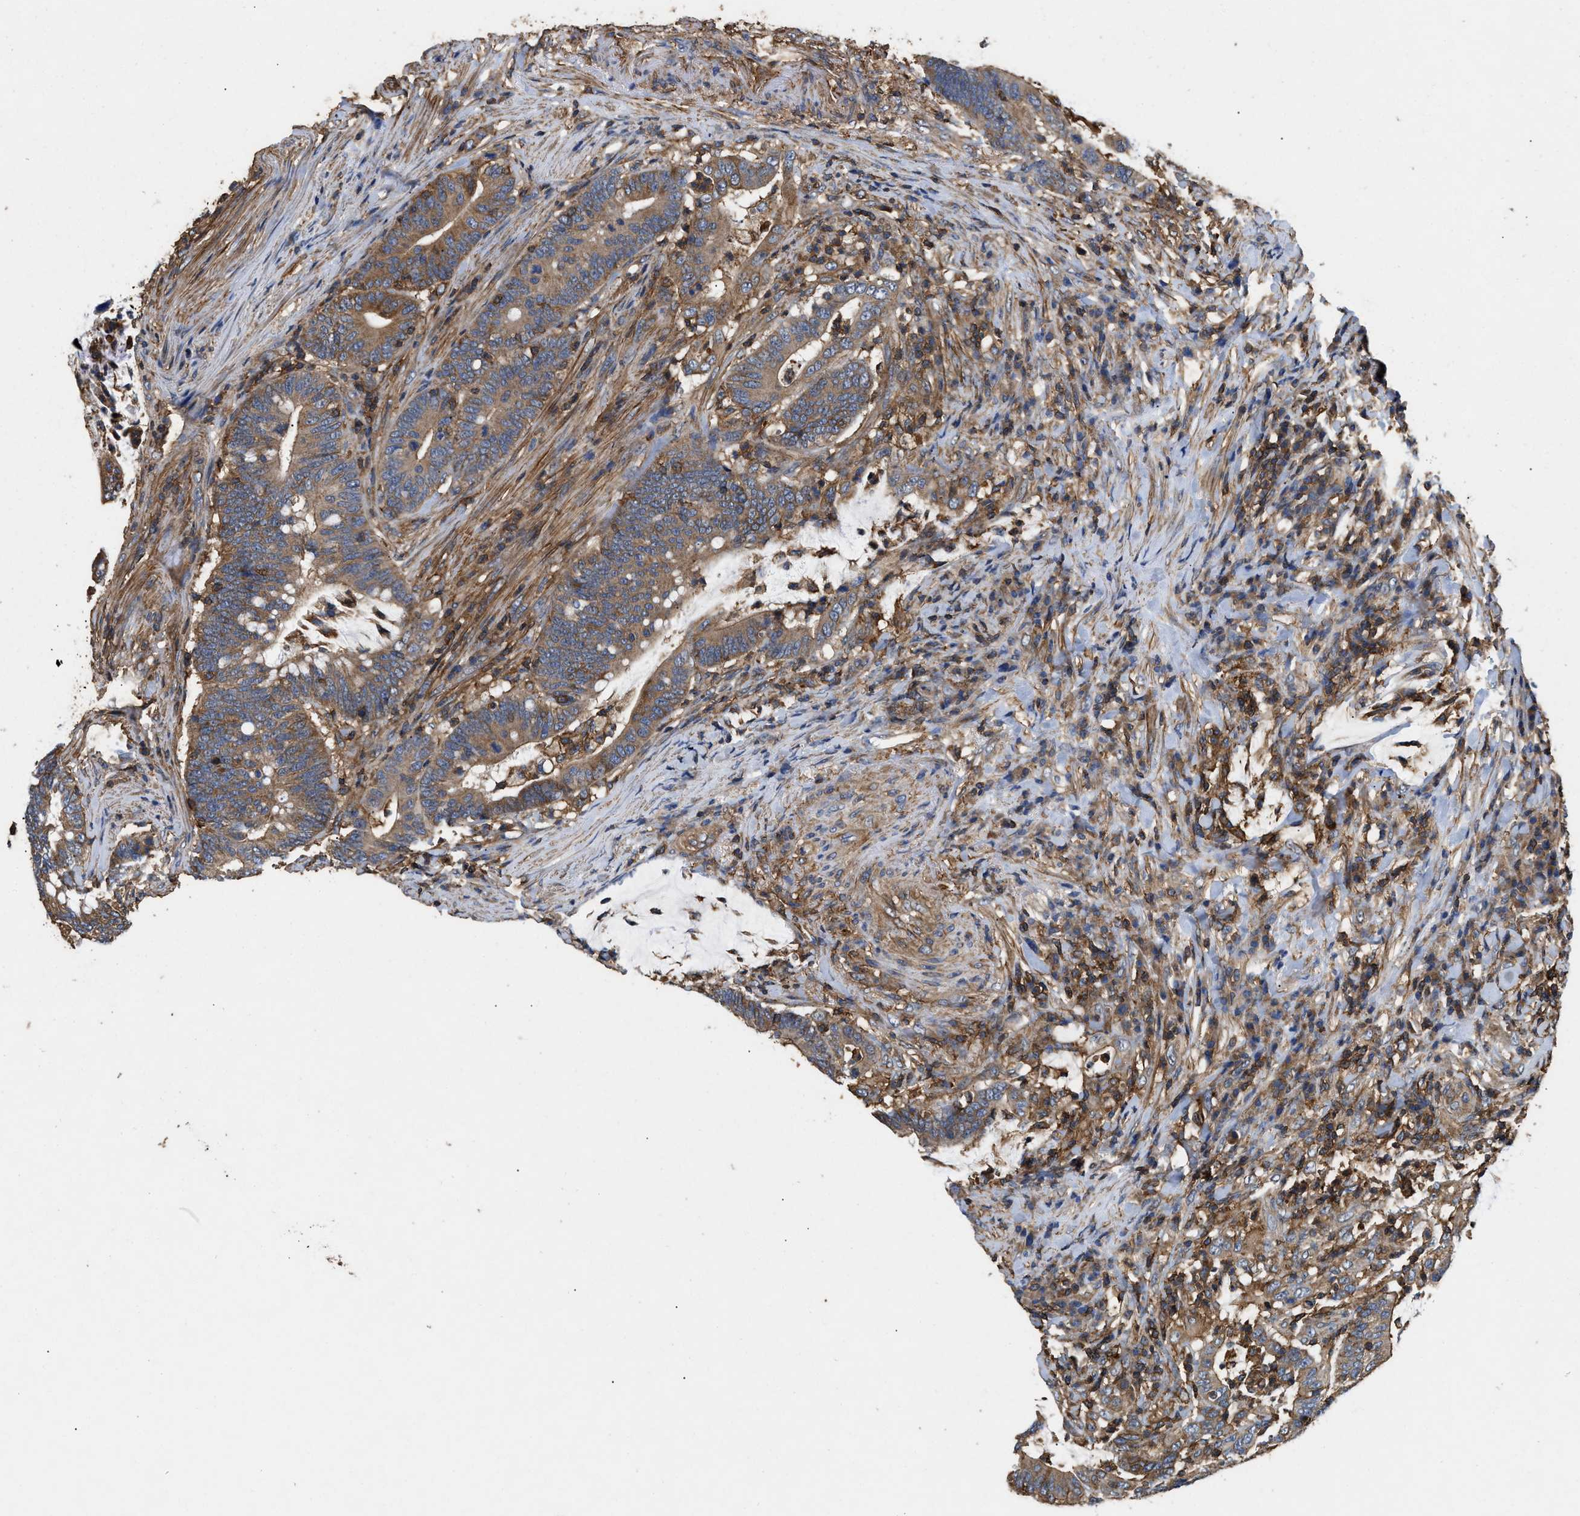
{"staining": {"intensity": "moderate", "quantity": ">75%", "location": "cytoplasmic/membranous"}, "tissue": "colorectal cancer", "cell_type": "Tumor cells", "image_type": "cancer", "snomed": [{"axis": "morphology", "description": "Normal tissue, NOS"}, {"axis": "morphology", "description": "Adenocarcinoma, NOS"}, {"axis": "topography", "description": "Colon"}], "caption": "Colorectal adenocarcinoma stained with a brown dye reveals moderate cytoplasmic/membranous positive staining in about >75% of tumor cells.", "gene": "LINGO2", "patient": {"sex": "female", "age": 66}}